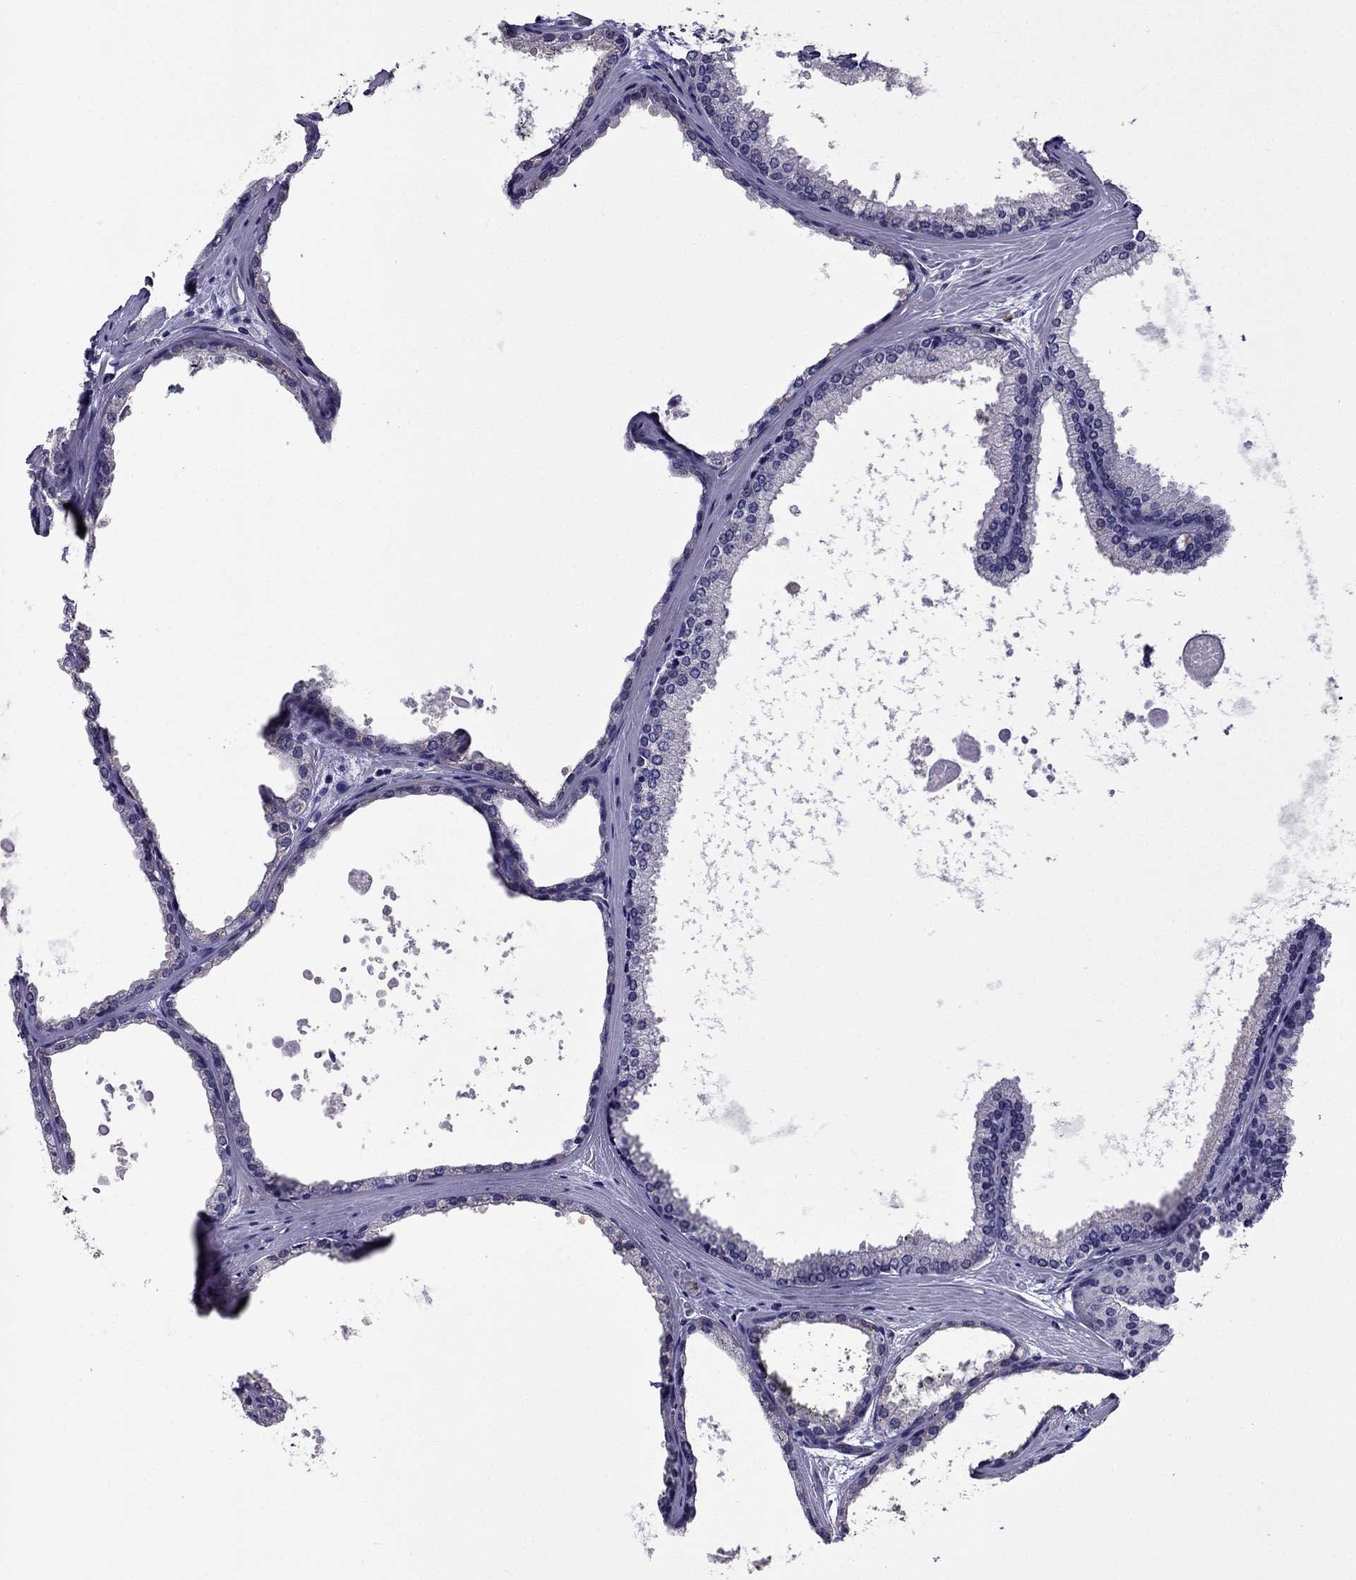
{"staining": {"intensity": "negative", "quantity": "none", "location": "none"}, "tissue": "prostate cancer", "cell_type": "Tumor cells", "image_type": "cancer", "snomed": [{"axis": "morphology", "description": "Adenocarcinoma, Low grade"}, {"axis": "topography", "description": "Prostate"}], "caption": "Tumor cells are negative for protein expression in human adenocarcinoma (low-grade) (prostate).", "gene": "AQP9", "patient": {"sex": "male", "age": 56}}